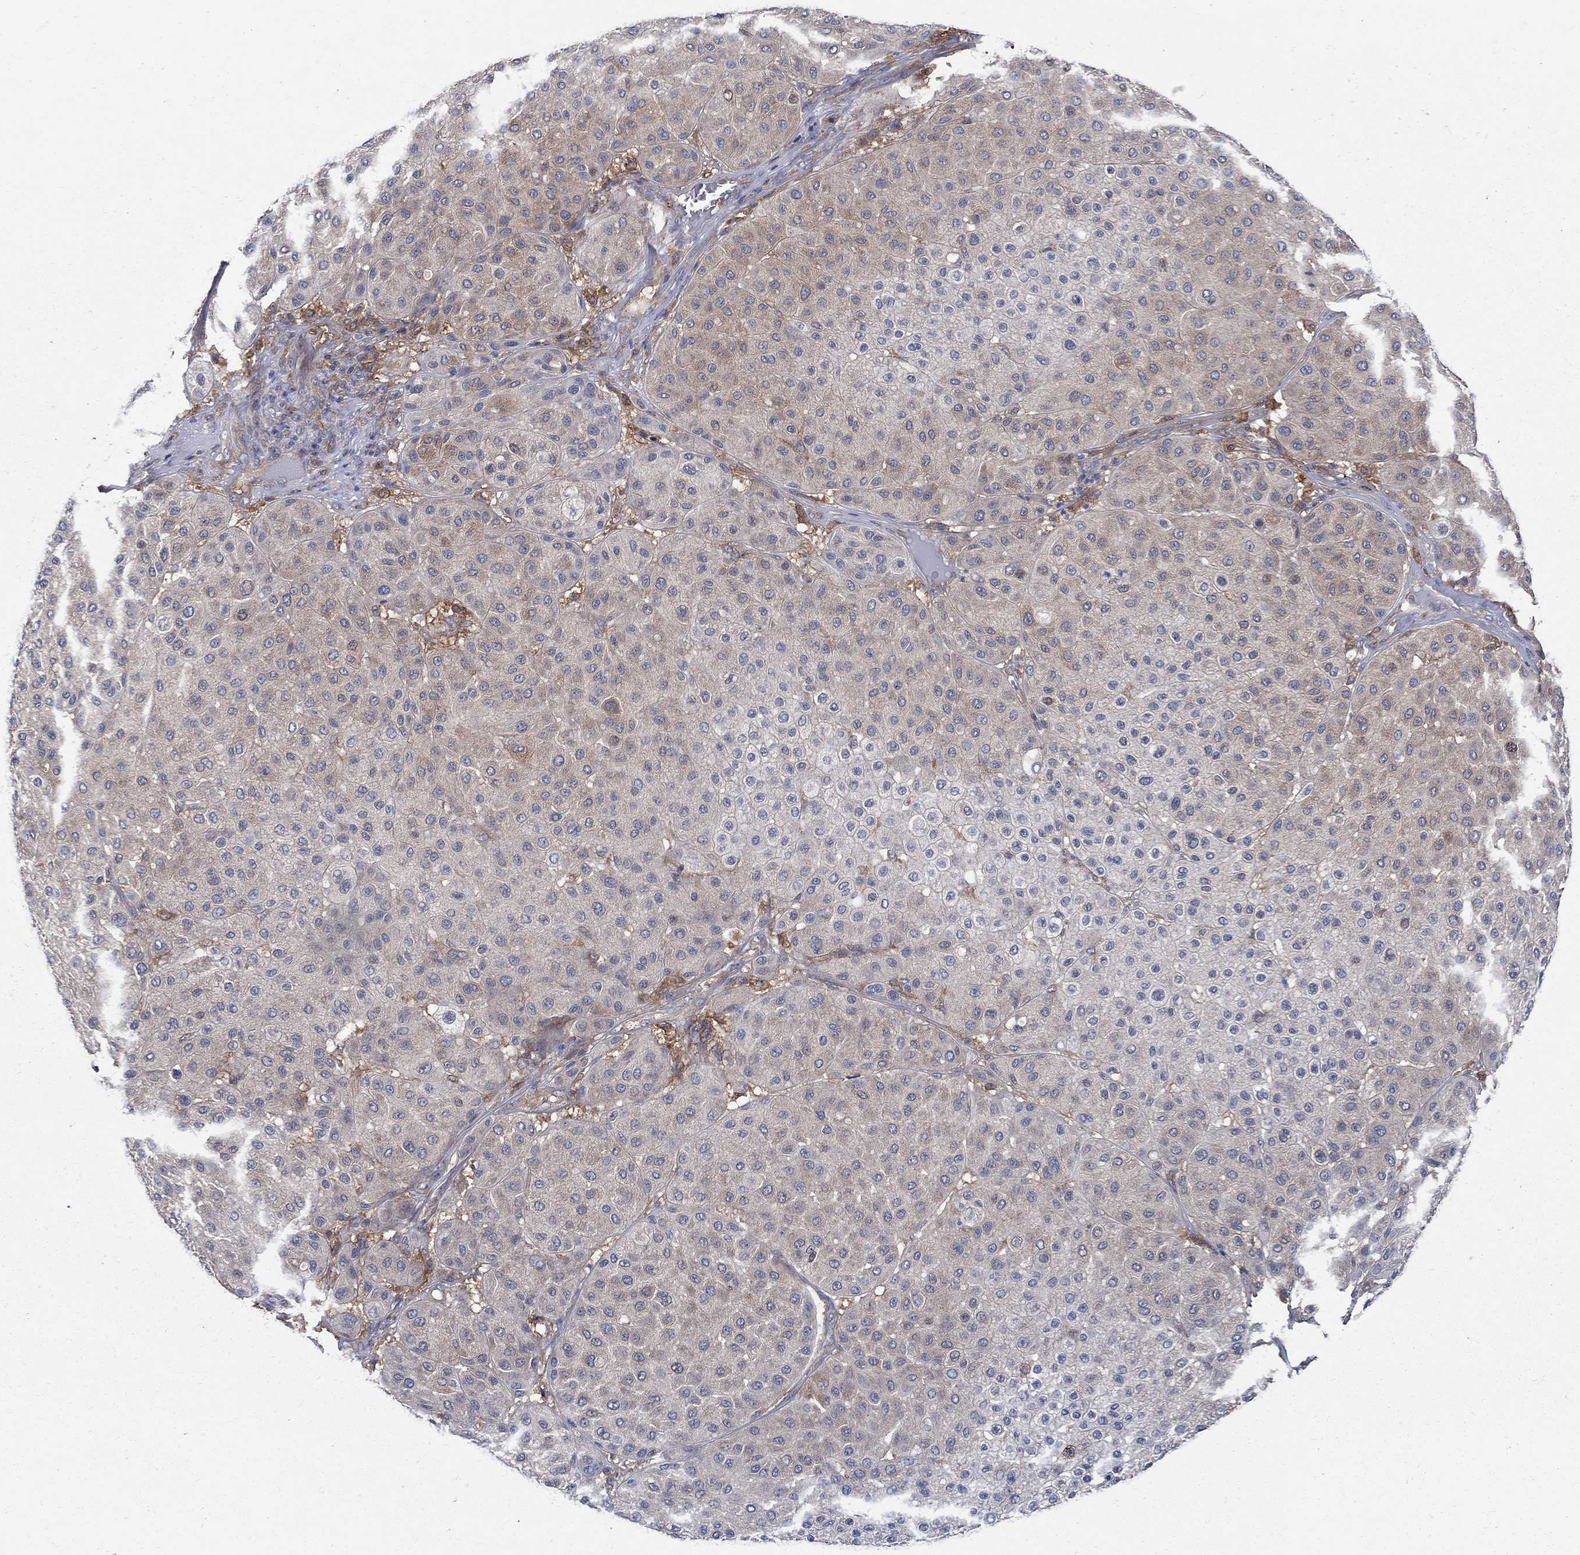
{"staining": {"intensity": "weak", "quantity": "25%-75%", "location": "cytoplasmic/membranous"}, "tissue": "melanoma", "cell_type": "Tumor cells", "image_type": "cancer", "snomed": [{"axis": "morphology", "description": "Malignant melanoma, Metastatic site"}, {"axis": "topography", "description": "Smooth muscle"}], "caption": "High-power microscopy captured an IHC image of malignant melanoma (metastatic site), revealing weak cytoplasmic/membranous positivity in approximately 25%-75% of tumor cells.", "gene": "MTHFR", "patient": {"sex": "male", "age": 41}}